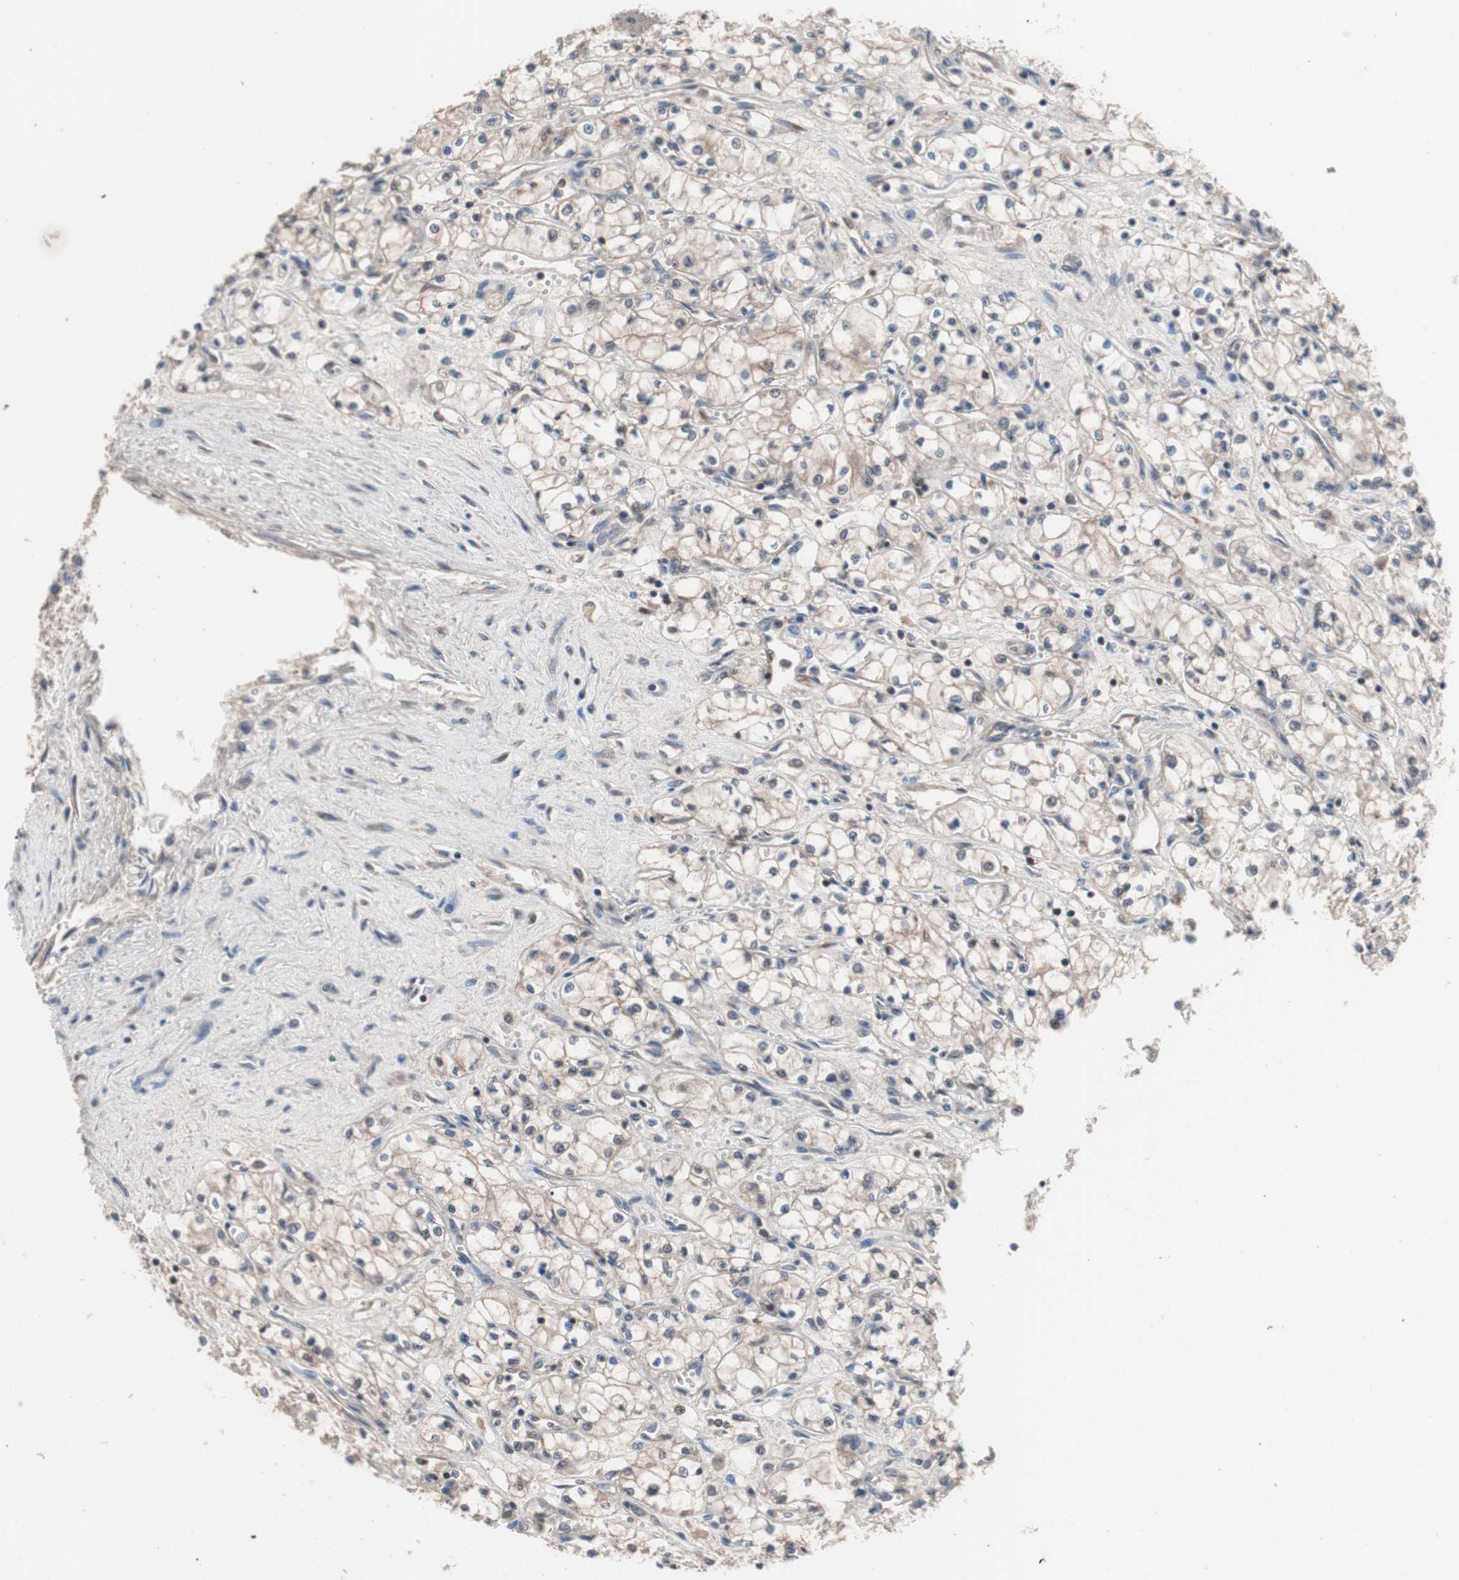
{"staining": {"intensity": "weak", "quantity": "<25%", "location": "nuclear"}, "tissue": "renal cancer", "cell_type": "Tumor cells", "image_type": "cancer", "snomed": [{"axis": "morphology", "description": "Normal tissue, NOS"}, {"axis": "morphology", "description": "Adenocarcinoma, NOS"}, {"axis": "topography", "description": "Kidney"}], "caption": "Tumor cells are negative for brown protein staining in renal cancer.", "gene": "IRS1", "patient": {"sex": "male", "age": 59}}